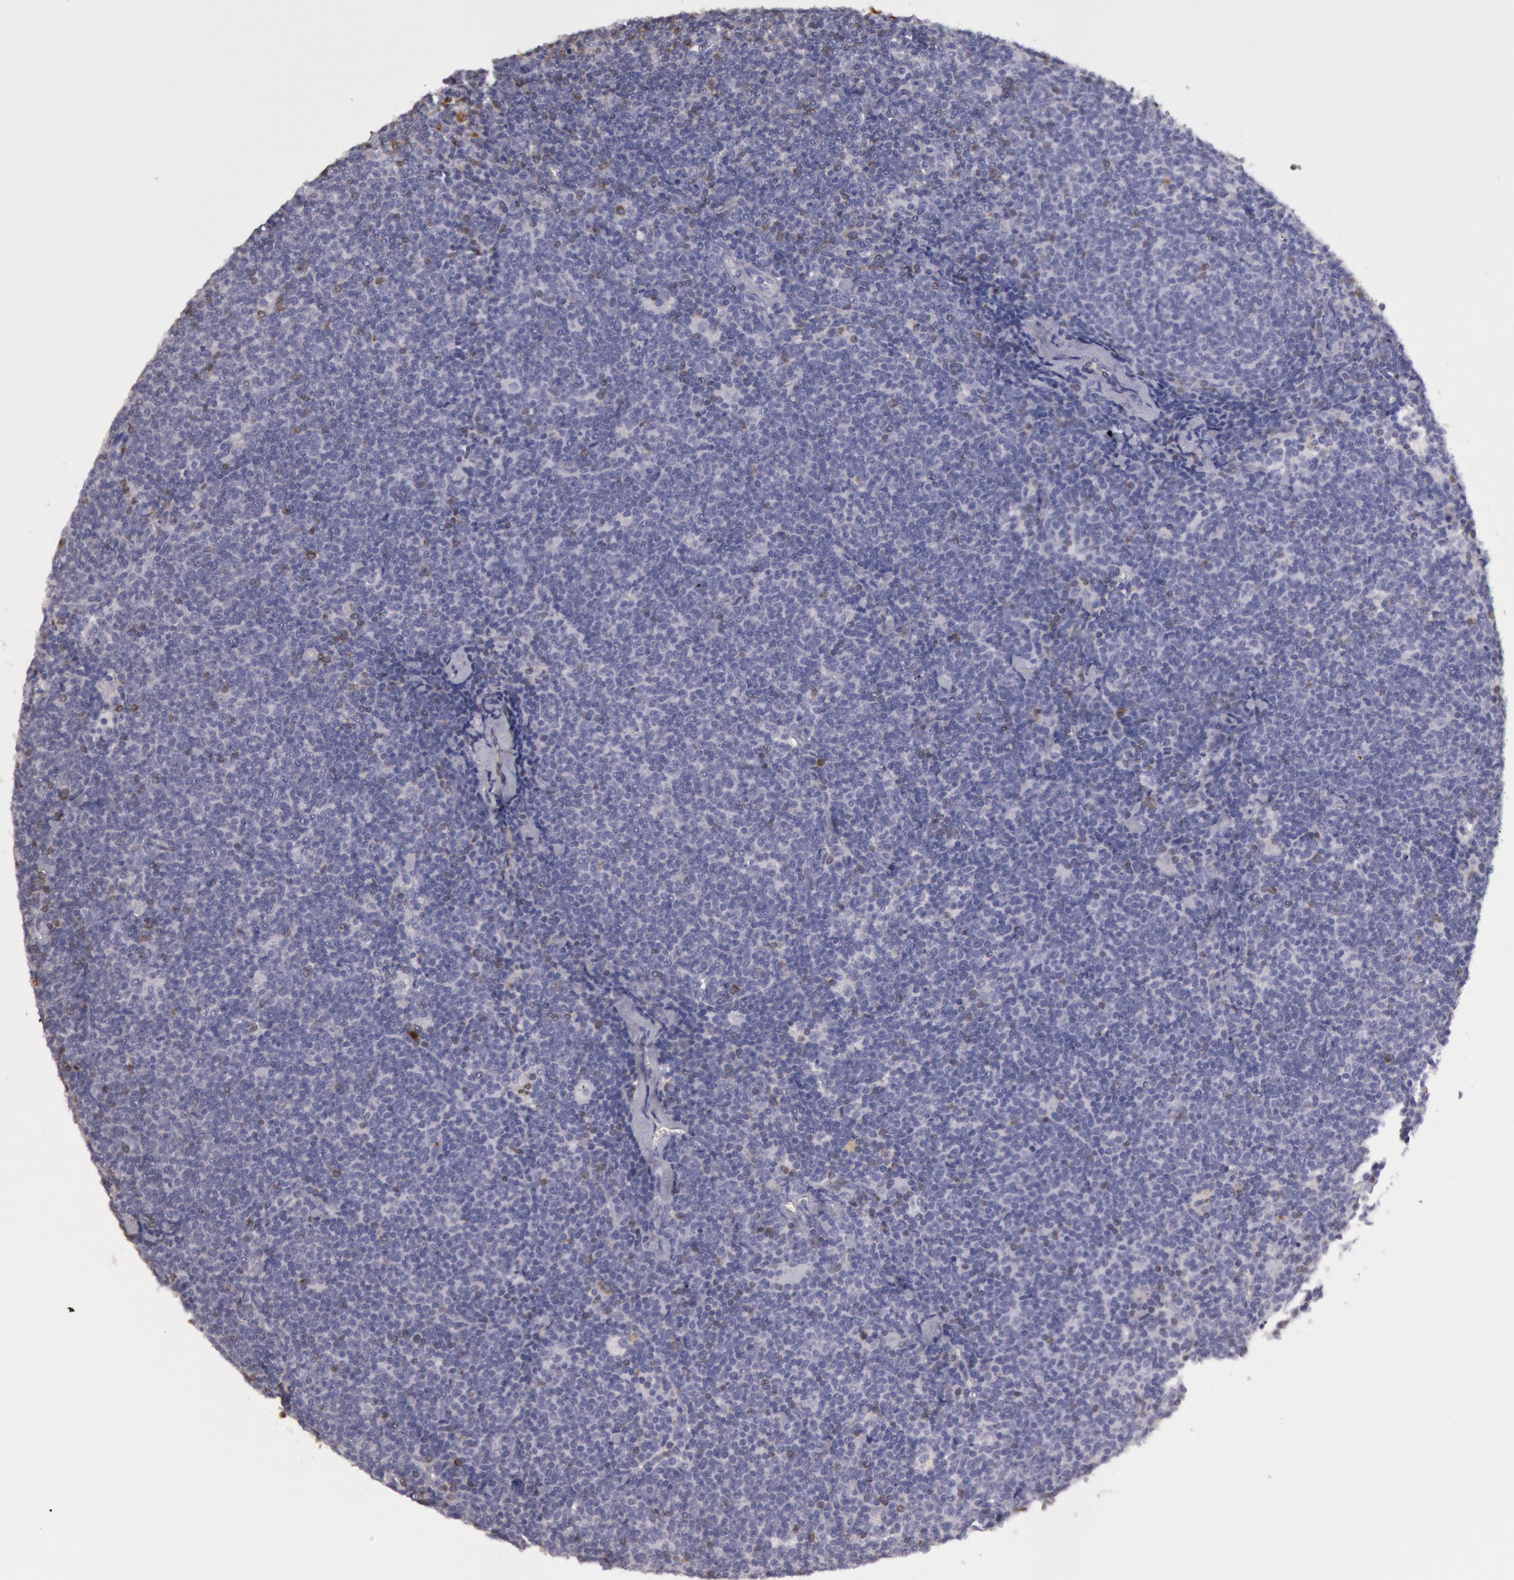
{"staining": {"intensity": "negative", "quantity": "none", "location": "none"}, "tissue": "lymphoma", "cell_type": "Tumor cells", "image_type": "cancer", "snomed": [{"axis": "morphology", "description": "Malignant lymphoma, non-Hodgkin's type, Low grade"}, {"axis": "topography", "description": "Spleen"}], "caption": "High magnification brightfield microscopy of malignant lymphoma, non-Hodgkin's type (low-grade) stained with DAB (3,3'-diaminobenzidine) (brown) and counterstained with hematoxylin (blue): tumor cells show no significant staining.", "gene": "RAB27A", "patient": {"sex": "male", "age": 80}}